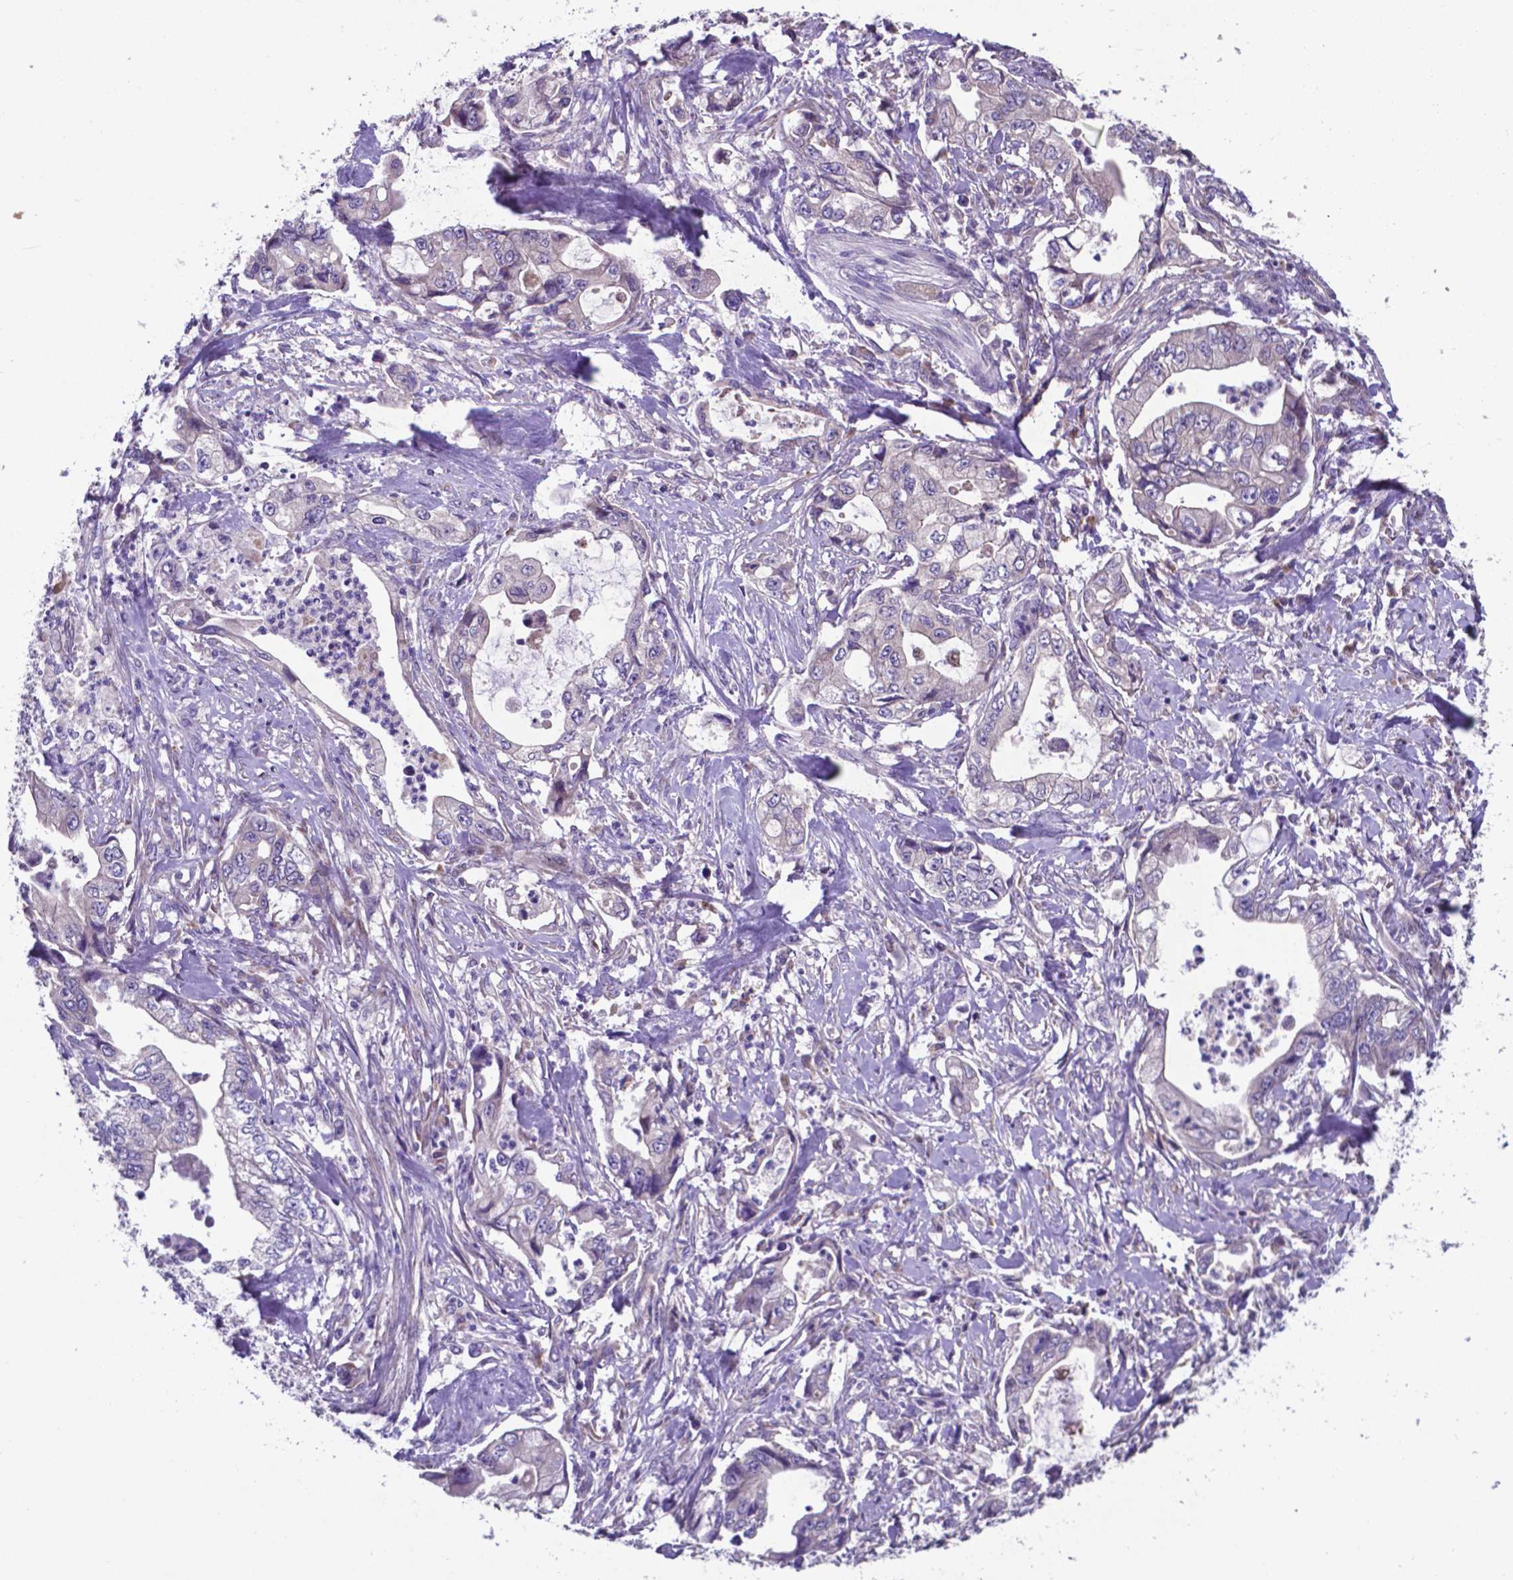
{"staining": {"intensity": "negative", "quantity": "none", "location": "none"}, "tissue": "stomach cancer", "cell_type": "Tumor cells", "image_type": "cancer", "snomed": [{"axis": "morphology", "description": "Adenocarcinoma, NOS"}, {"axis": "topography", "description": "Pancreas"}, {"axis": "topography", "description": "Stomach, upper"}], "caption": "Tumor cells are negative for brown protein staining in stomach cancer. The staining was performed using DAB (3,3'-diaminobenzidine) to visualize the protein expression in brown, while the nuclei were stained in blue with hematoxylin (Magnification: 20x).", "gene": "TYRO3", "patient": {"sex": "male", "age": 77}}